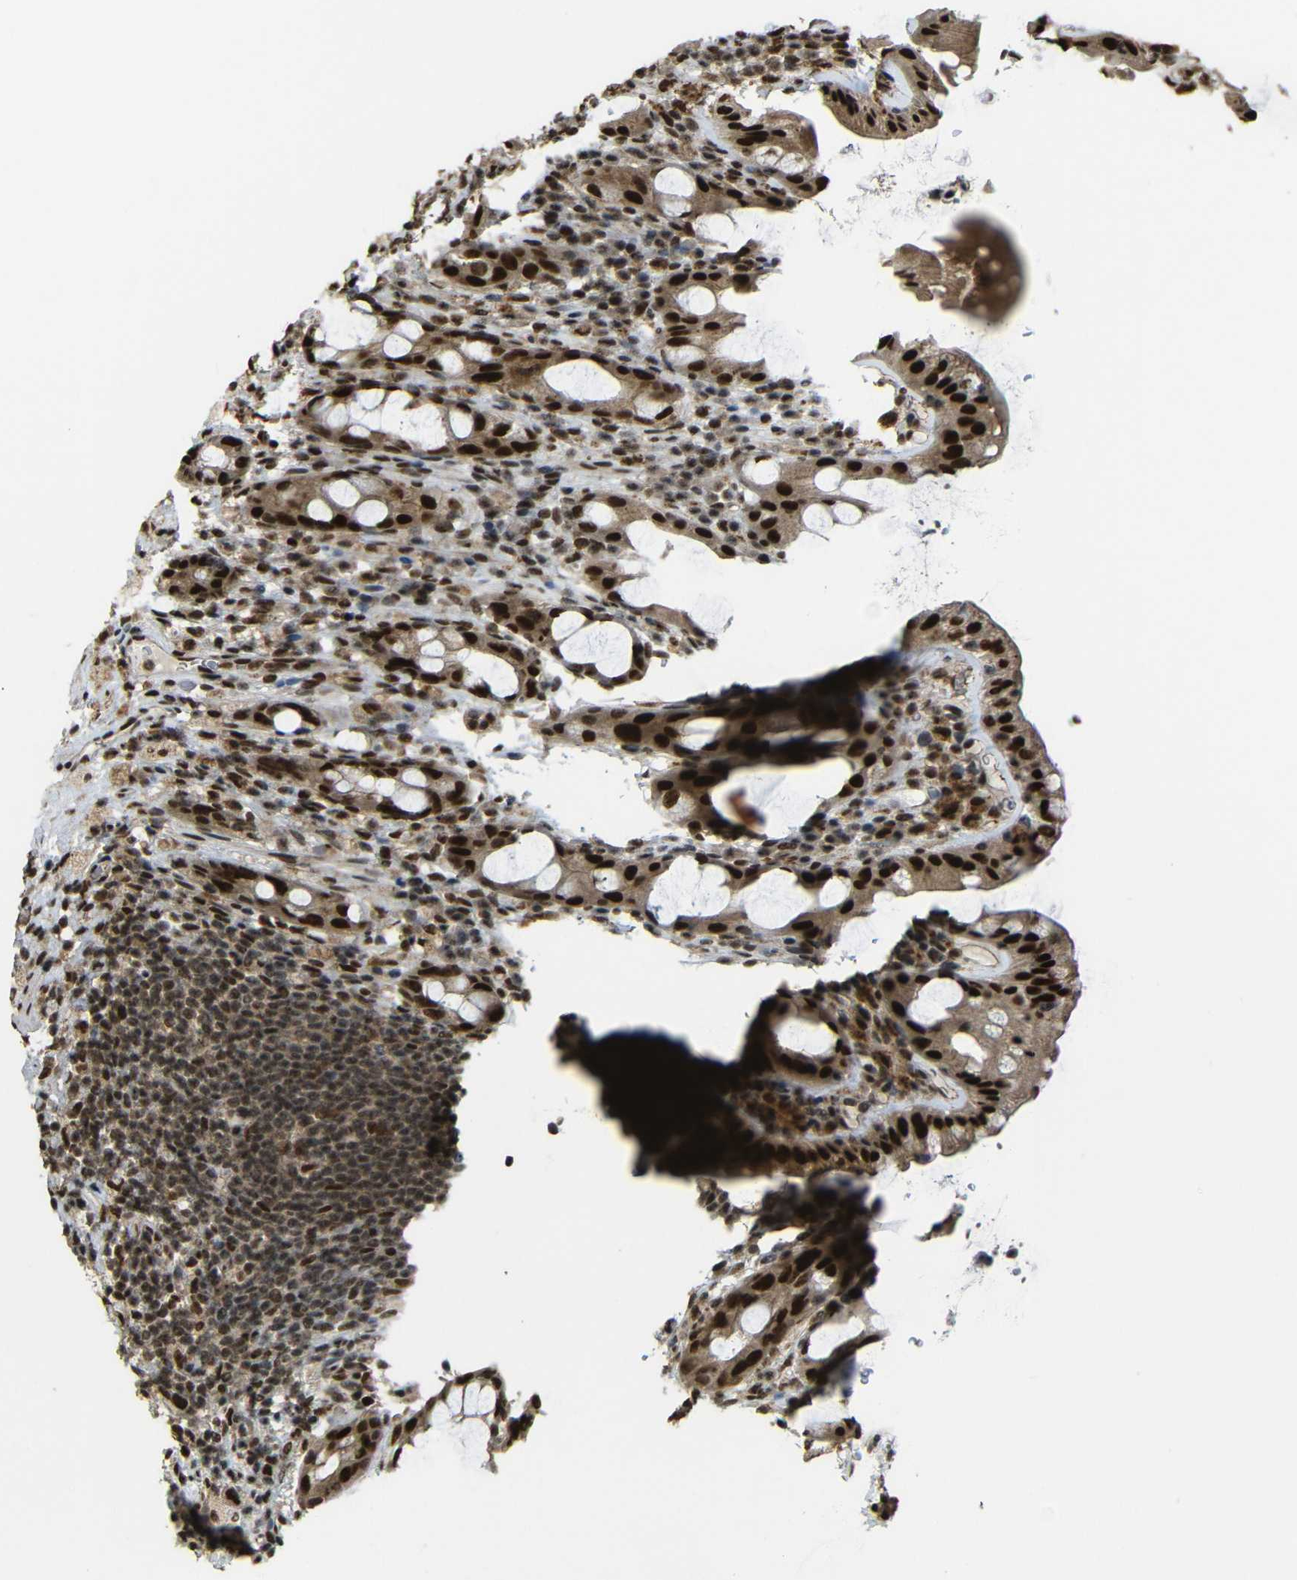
{"staining": {"intensity": "strong", "quantity": ">75%", "location": "cytoplasmic/membranous,nuclear"}, "tissue": "rectum", "cell_type": "Glandular cells", "image_type": "normal", "snomed": [{"axis": "morphology", "description": "Normal tissue, NOS"}, {"axis": "topography", "description": "Rectum"}], "caption": "Immunohistochemistry (DAB) staining of normal rectum exhibits strong cytoplasmic/membranous,nuclear protein staining in approximately >75% of glandular cells. (Stains: DAB (3,3'-diaminobenzidine) in brown, nuclei in blue, Microscopy: brightfield microscopy at high magnification).", "gene": "TCF7L2", "patient": {"sex": "male", "age": 44}}